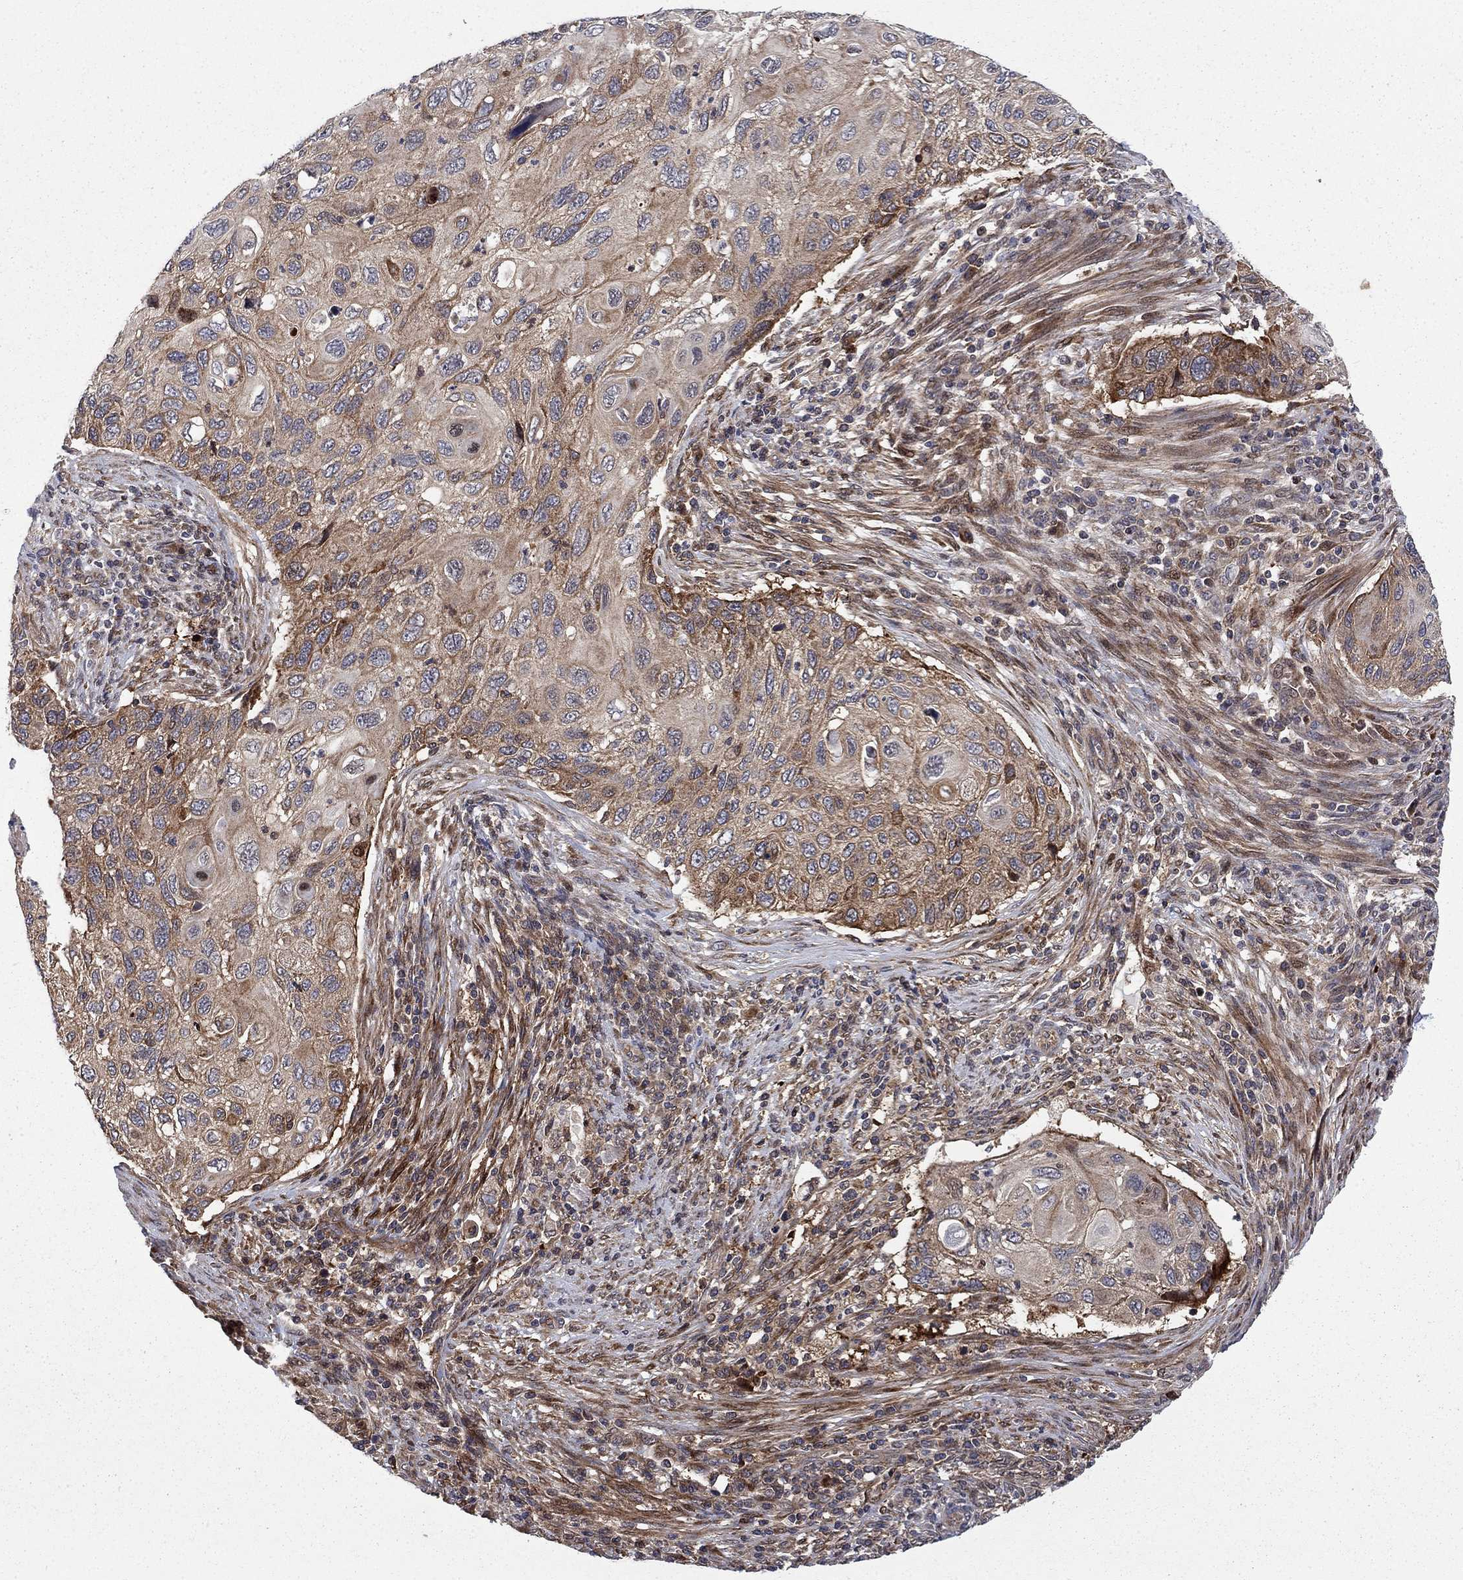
{"staining": {"intensity": "weak", "quantity": "25%-75%", "location": "cytoplasmic/membranous"}, "tissue": "cervical cancer", "cell_type": "Tumor cells", "image_type": "cancer", "snomed": [{"axis": "morphology", "description": "Squamous cell carcinoma, NOS"}, {"axis": "topography", "description": "Cervix"}], "caption": "The image displays immunohistochemical staining of cervical cancer (squamous cell carcinoma). There is weak cytoplasmic/membranous expression is identified in about 25%-75% of tumor cells.", "gene": "HDAC4", "patient": {"sex": "female", "age": 70}}